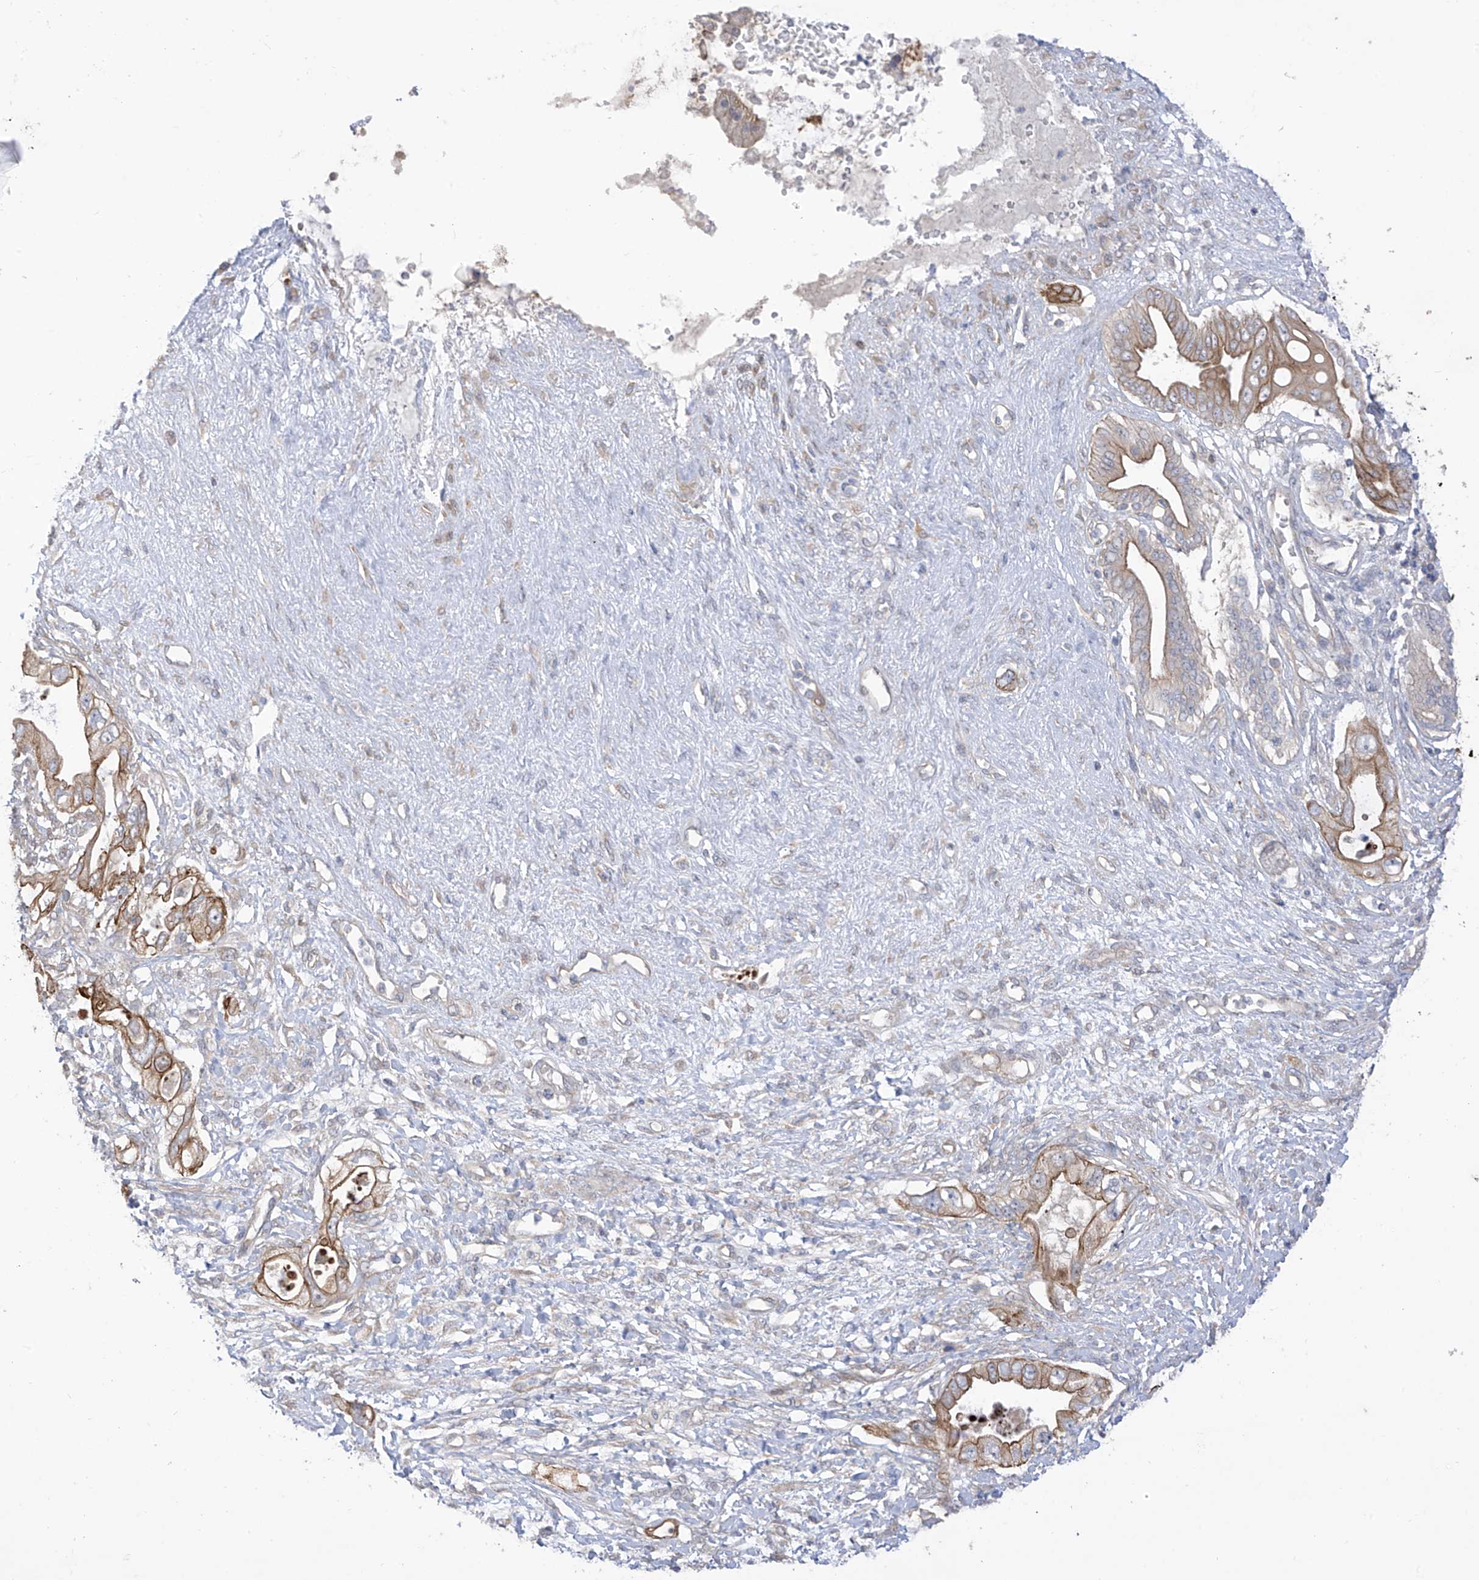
{"staining": {"intensity": "moderate", "quantity": ">75%", "location": "cytoplasmic/membranous"}, "tissue": "pancreatic cancer", "cell_type": "Tumor cells", "image_type": "cancer", "snomed": [{"axis": "morphology", "description": "Inflammation, NOS"}, {"axis": "morphology", "description": "Adenocarcinoma, NOS"}, {"axis": "topography", "description": "Pancreas"}], "caption": "Pancreatic adenocarcinoma stained for a protein exhibits moderate cytoplasmic/membranous positivity in tumor cells.", "gene": "EIPR1", "patient": {"sex": "female", "age": 56}}